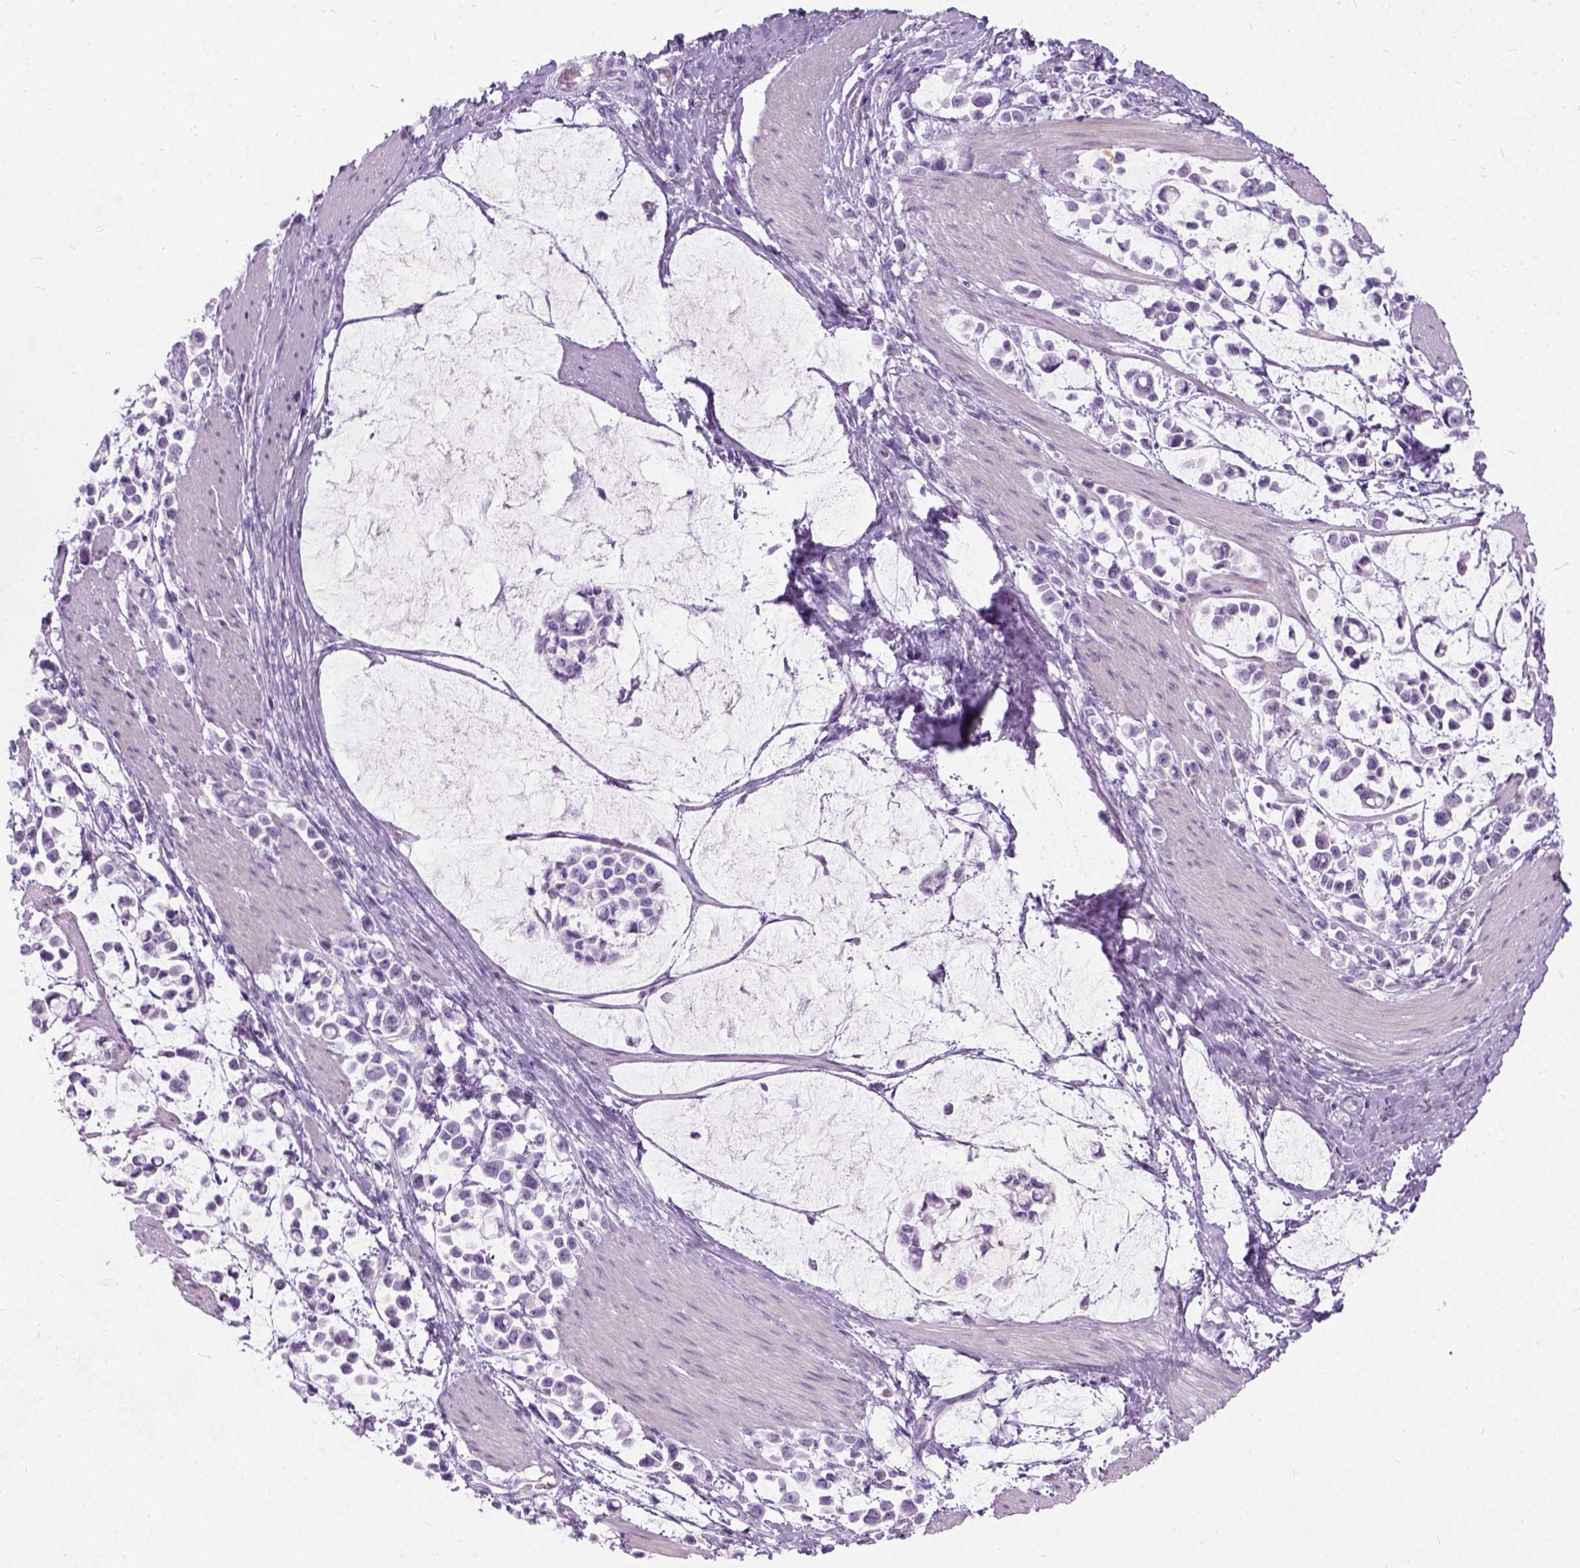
{"staining": {"intensity": "negative", "quantity": "none", "location": "none"}, "tissue": "stomach cancer", "cell_type": "Tumor cells", "image_type": "cancer", "snomed": [{"axis": "morphology", "description": "Adenocarcinoma, NOS"}, {"axis": "topography", "description": "Stomach"}], "caption": "This is an IHC image of human stomach cancer (adenocarcinoma). There is no staining in tumor cells.", "gene": "AXDND1", "patient": {"sex": "male", "age": 82}}